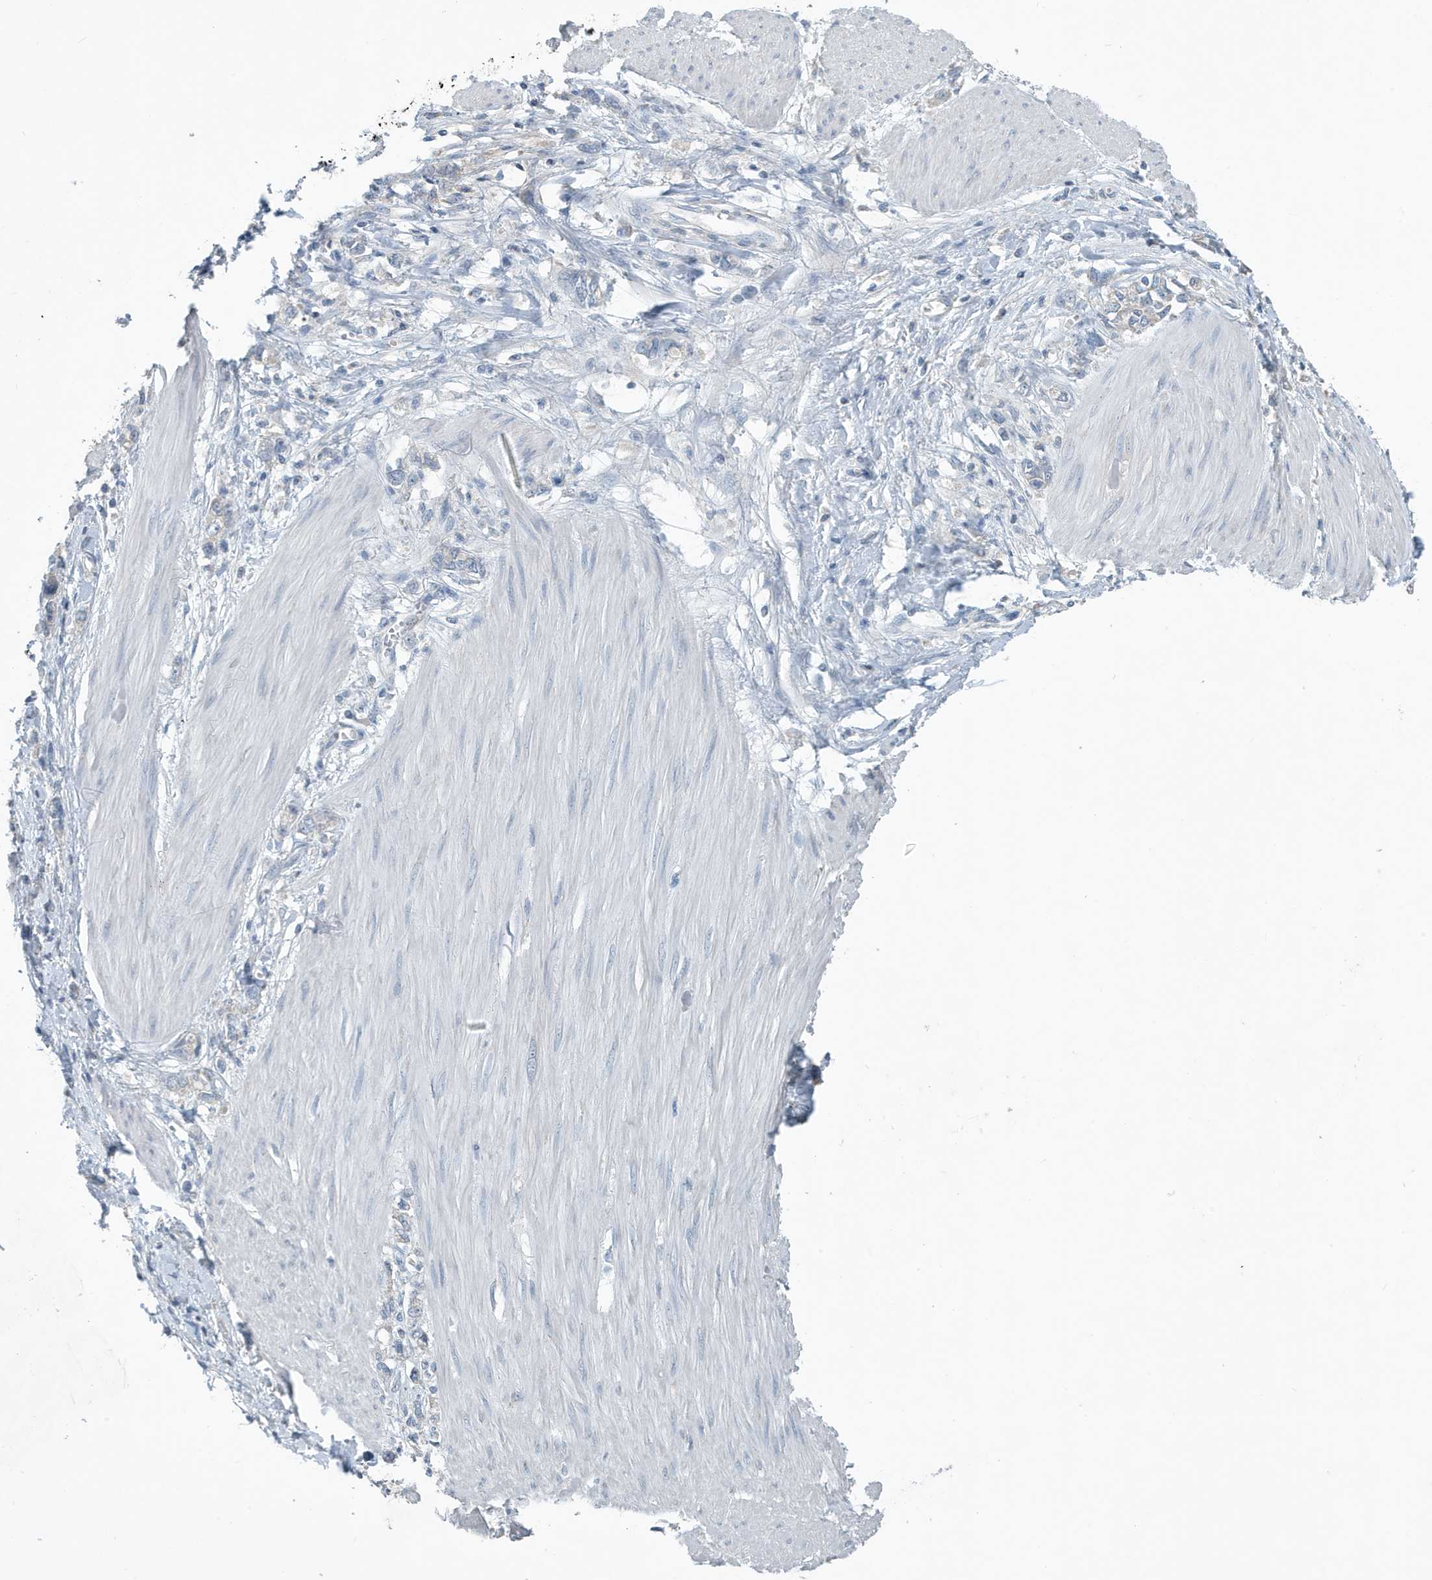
{"staining": {"intensity": "negative", "quantity": "none", "location": "none"}, "tissue": "stomach cancer", "cell_type": "Tumor cells", "image_type": "cancer", "snomed": [{"axis": "morphology", "description": "Adenocarcinoma, NOS"}, {"axis": "topography", "description": "Stomach"}], "caption": "This is an immunohistochemistry image of human stomach cancer (adenocarcinoma). There is no staining in tumor cells.", "gene": "UGT2B4", "patient": {"sex": "female", "age": 76}}